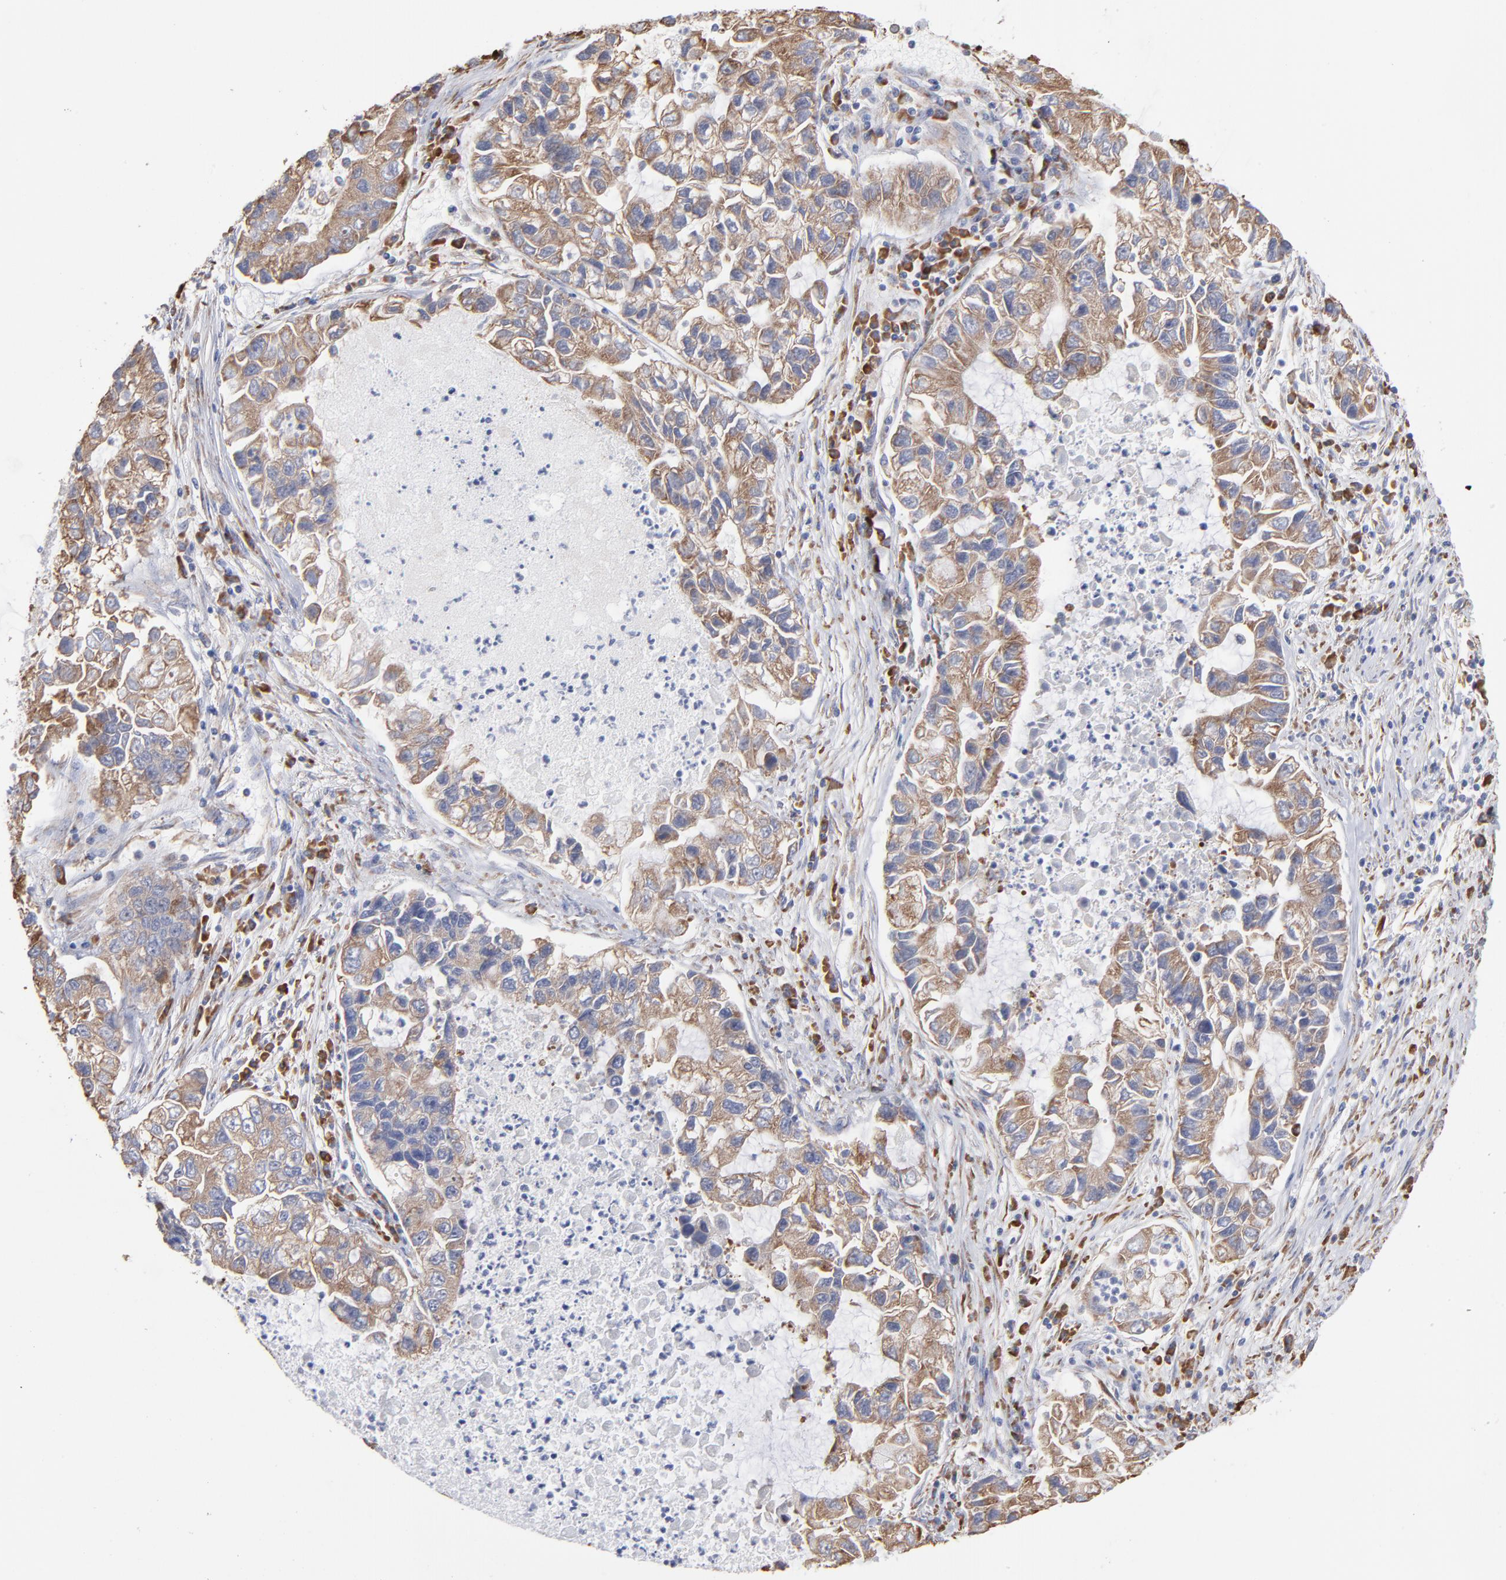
{"staining": {"intensity": "weak", "quantity": ">75%", "location": "cytoplasmic/membranous"}, "tissue": "lung cancer", "cell_type": "Tumor cells", "image_type": "cancer", "snomed": [{"axis": "morphology", "description": "Adenocarcinoma, NOS"}, {"axis": "topography", "description": "Lung"}], "caption": "Immunohistochemical staining of human lung cancer (adenocarcinoma) demonstrates weak cytoplasmic/membranous protein expression in about >75% of tumor cells.", "gene": "RPL3", "patient": {"sex": "female", "age": 51}}